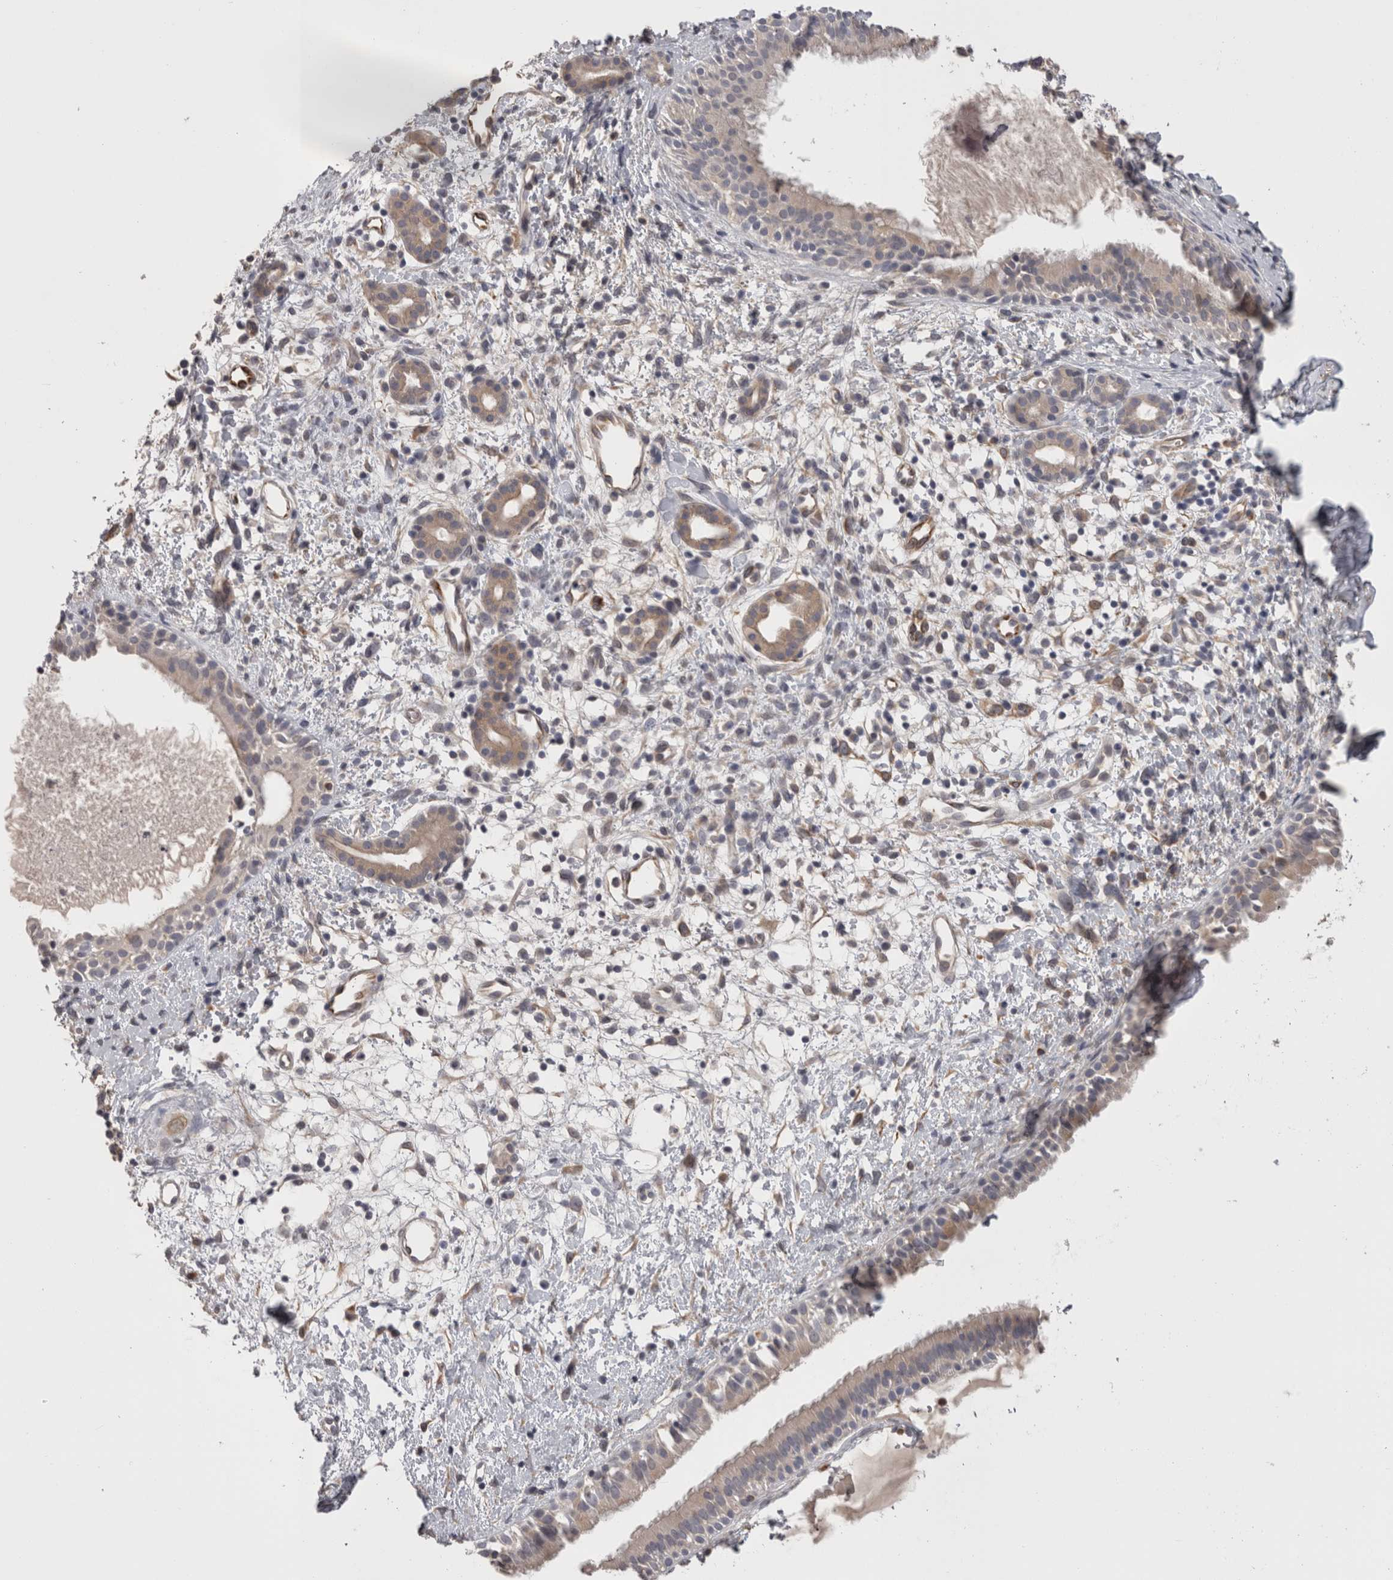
{"staining": {"intensity": "weak", "quantity": "<25%", "location": "cytoplasmic/membranous"}, "tissue": "nasopharynx", "cell_type": "Respiratory epithelial cells", "image_type": "normal", "snomed": [{"axis": "morphology", "description": "Normal tissue, NOS"}, {"axis": "topography", "description": "Nasopharynx"}], "caption": "High power microscopy photomicrograph of an immunohistochemistry image of unremarkable nasopharynx, revealing no significant staining in respiratory epithelial cells. (Stains: DAB (3,3'-diaminobenzidine) IHC with hematoxylin counter stain, Microscopy: brightfield microscopy at high magnification).", "gene": "RMDN1", "patient": {"sex": "male", "age": 22}}